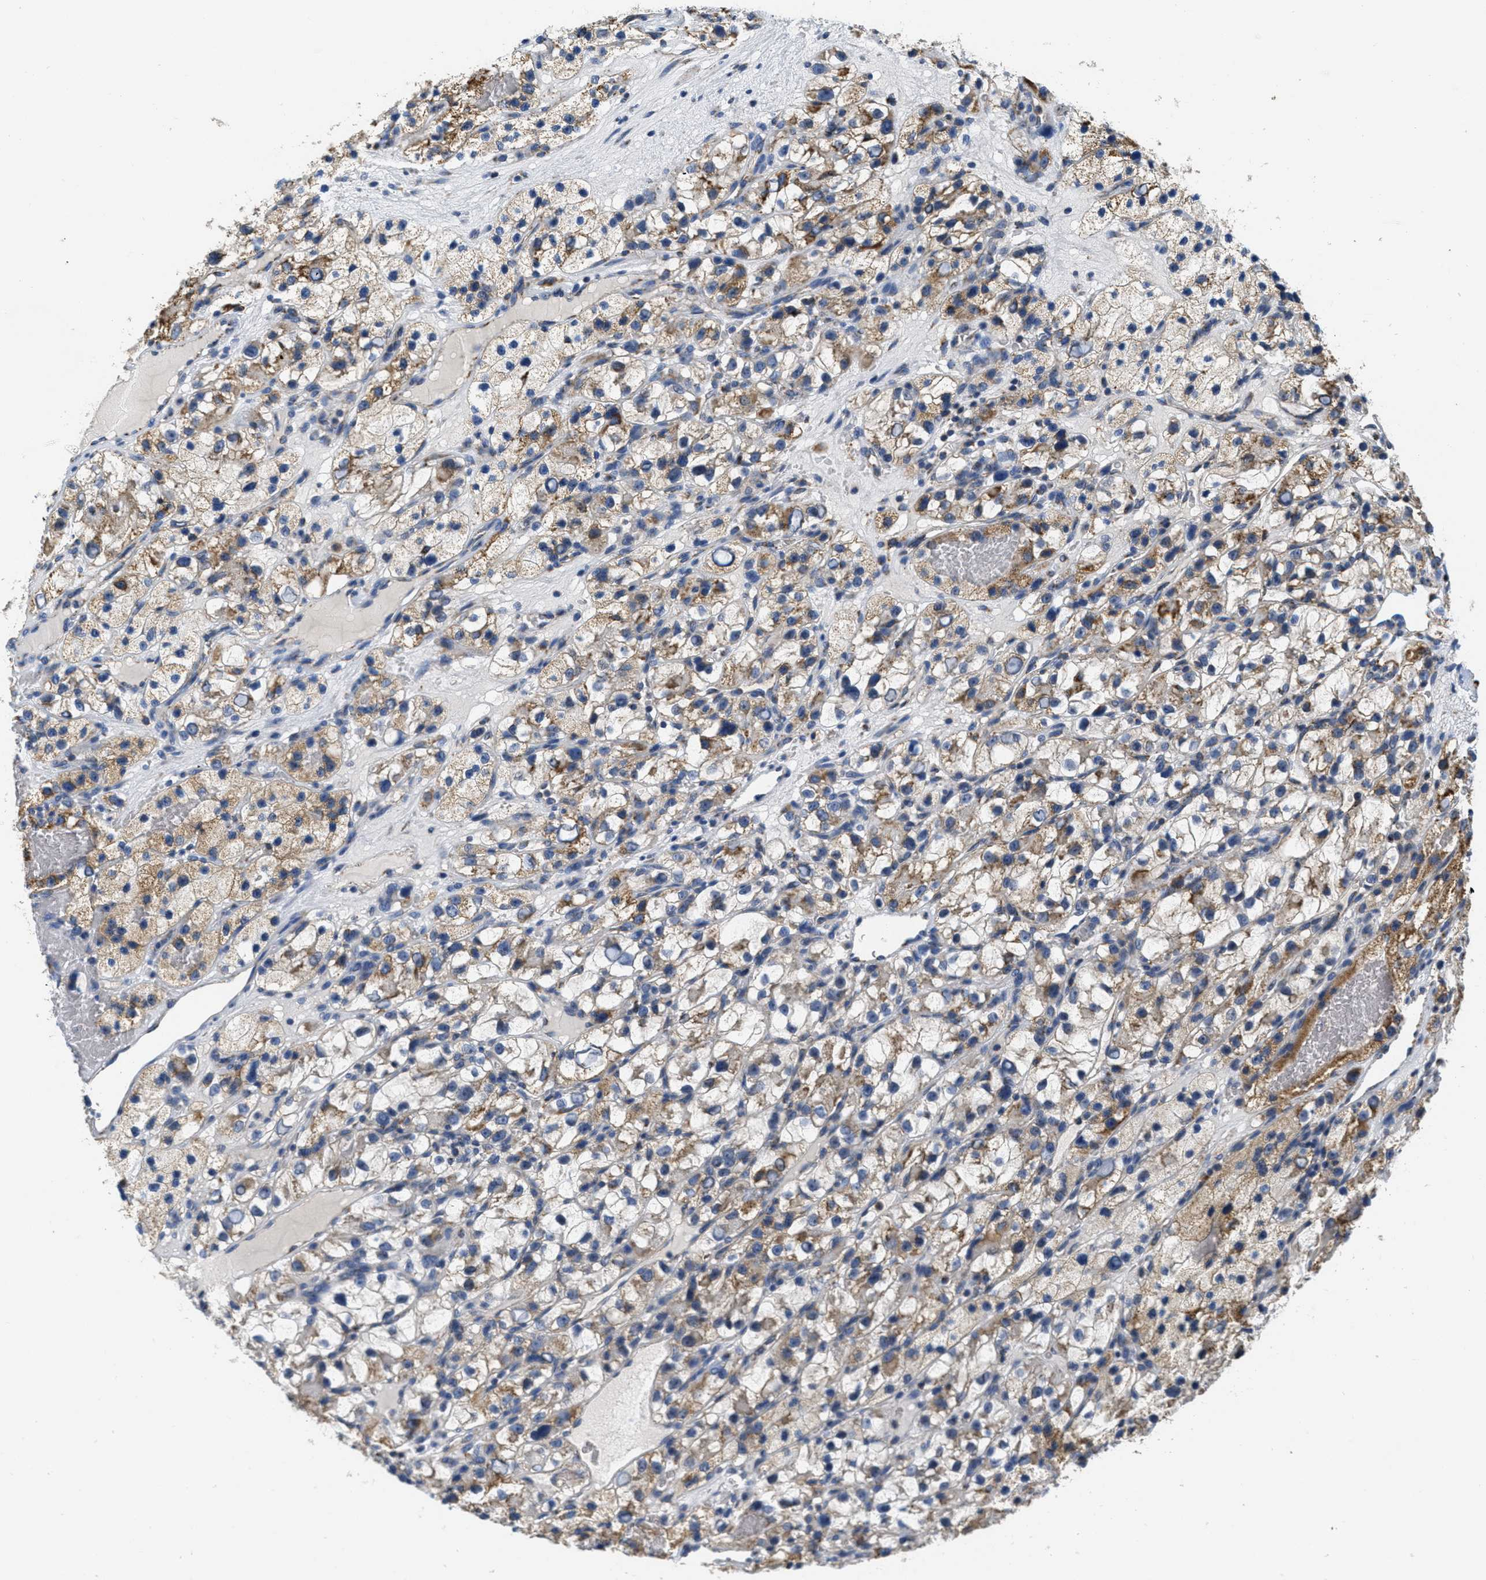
{"staining": {"intensity": "moderate", "quantity": "25%-75%", "location": "cytoplasmic/membranous"}, "tissue": "renal cancer", "cell_type": "Tumor cells", "image_type": "cancer", "snomed": [{"axis": "morphology", "description": "Adenocarcinoma, NOS"}, {"axis": "topography", "description": "Kidney"}], "caption": "A brown stain highlights moderate cytoplasmic/membranous staining of a protein in human renal cancer (adenocarcinoma) tumor cells. The protein of interest is shown in brown color, while the nuclei are stained blue.", "gene": "KCNJ5", "patient": {"sex": "female", "age": 57}}